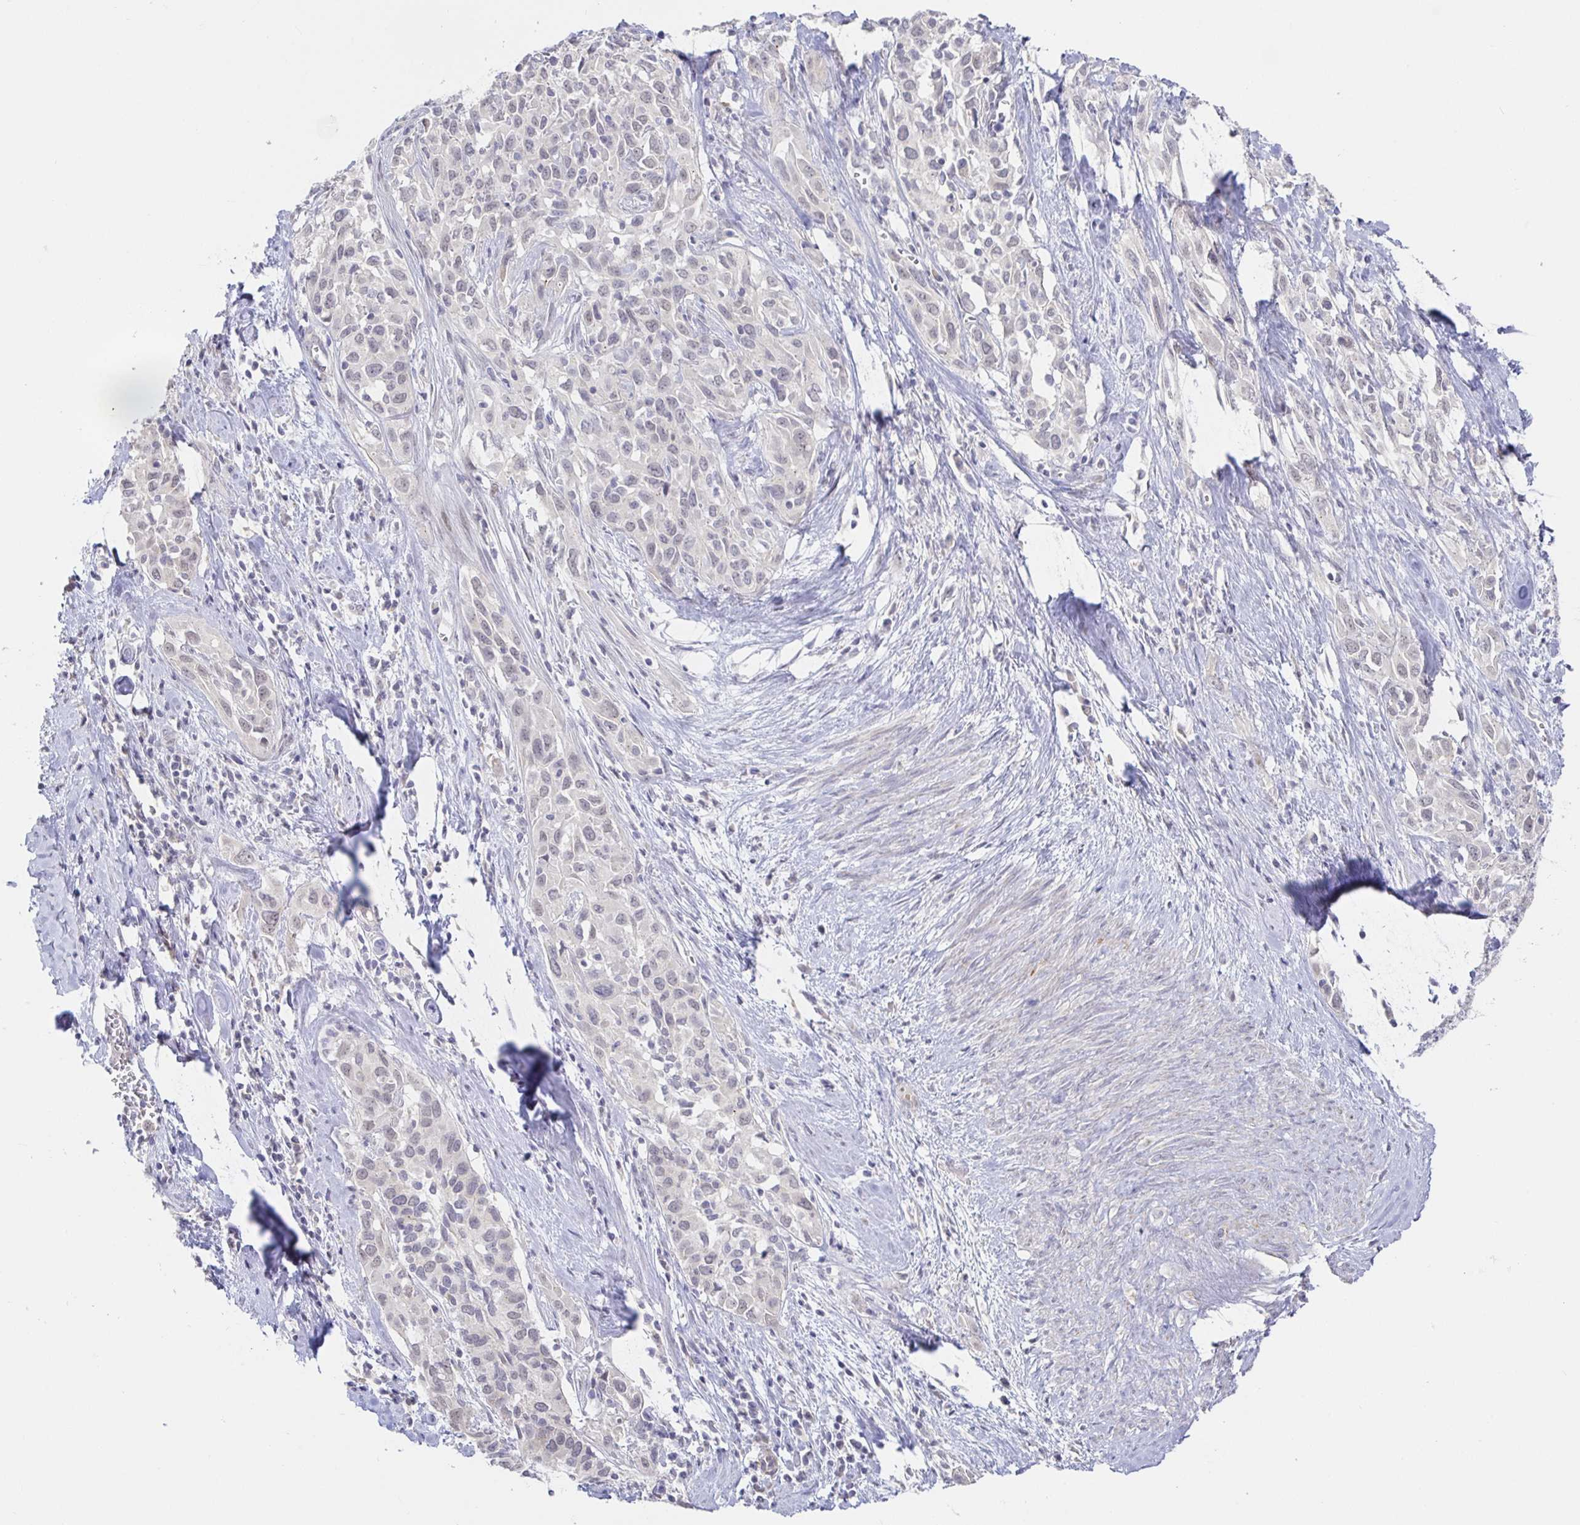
{"staining": {"intensity": "negative", "quantity": "none", "location": "none"}, "tissue": "cervical cancer", "cell_type": "Tumor cells", "image_type": "cancer", "snomed": [{"axis": "morphology", "description": "Squamous cell carcinoma, NOS"}, {"axis": "topography", "description": "Cervix"}], "caption": "DAB immunohistochemical staining of squamous cell carcinoma (cervical) exhibits no significant expression in tumor cells.", "gene": "CIT", "patient": {"sex": "female", "age": 51}}